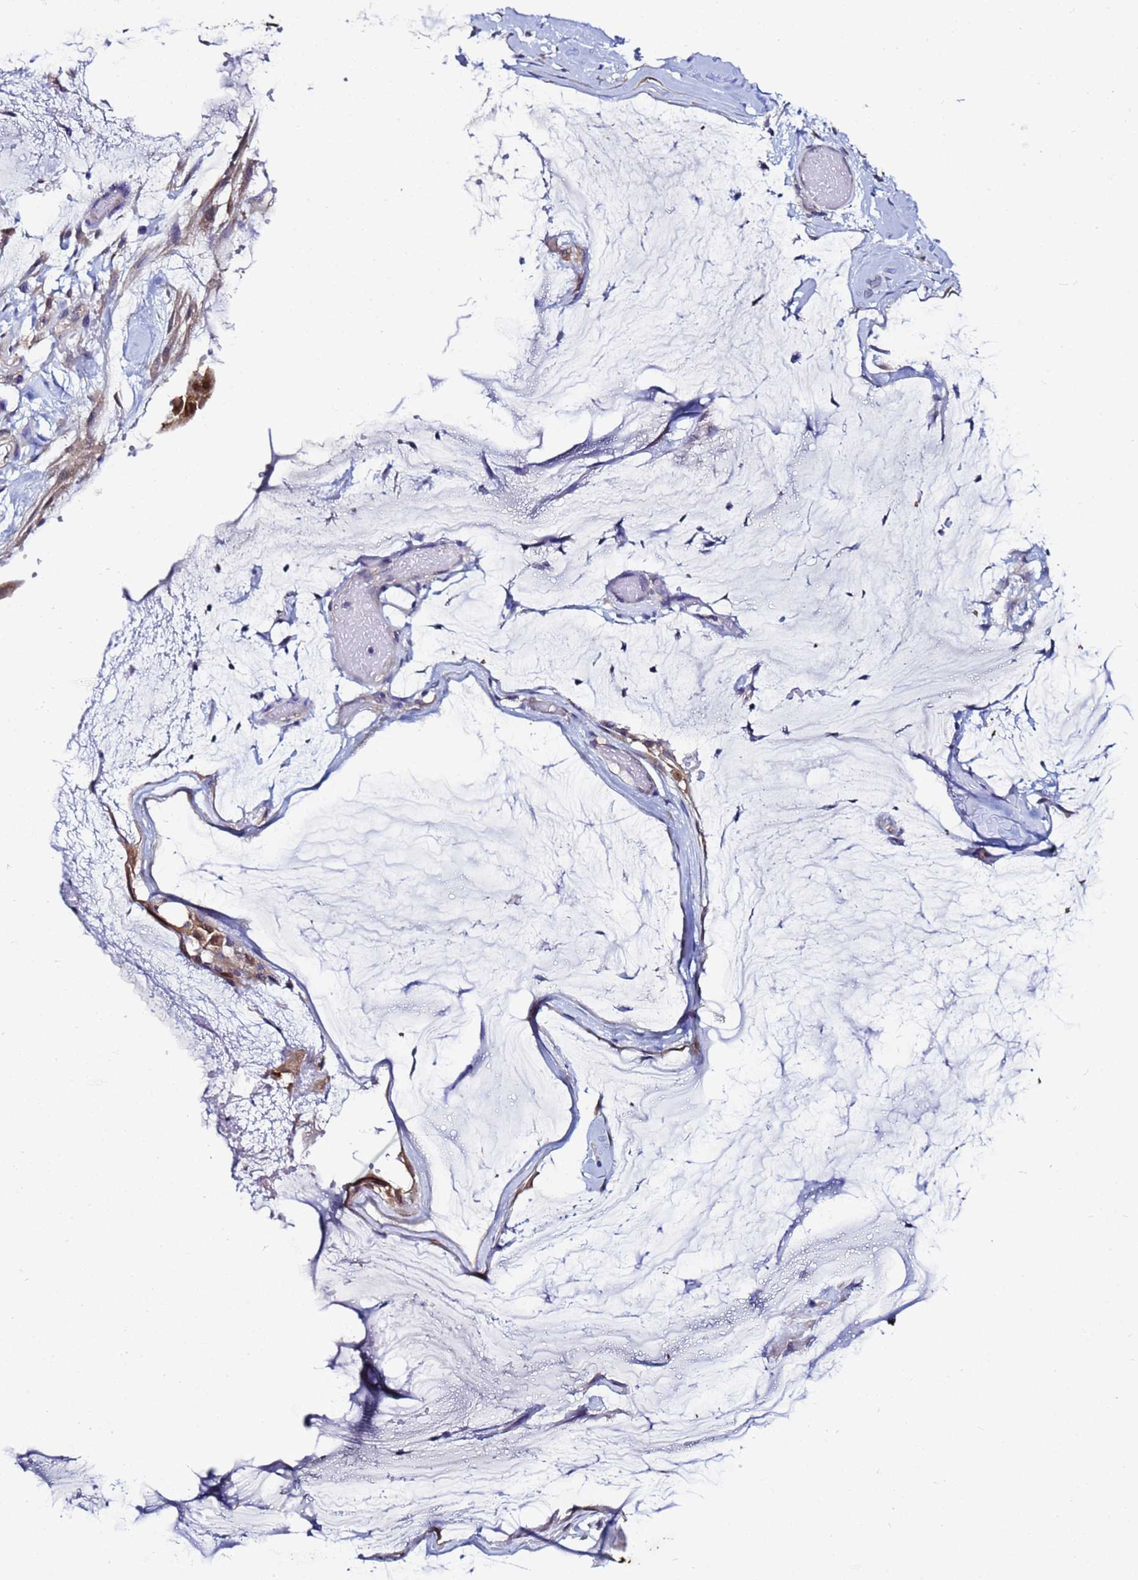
{"staining": {"intensity": "moderate", "quantity": ">75%", "location": "cytoplasmic/membranous,nuclear"}, "tissue": "ovarian cancer", "cell_type": "Tumor cells", "image_type": "cancer", "snomed": [{"axis": "morphology", "description": "Cystadenocarcinoma, mucinous, NOS"}, {"axis": "topography", "description": "Ovary"}], "caption": "Ovarian mucinous cystadenocarcinoma tissue exhibits moderate cytoplasmic/membranous and nuclear expression in approximately >75% of tumor cells (IHC, brightfield microscopy, high magnification).", "gene": "NAXE", "patient": {"sex": "female", "age": 39}}